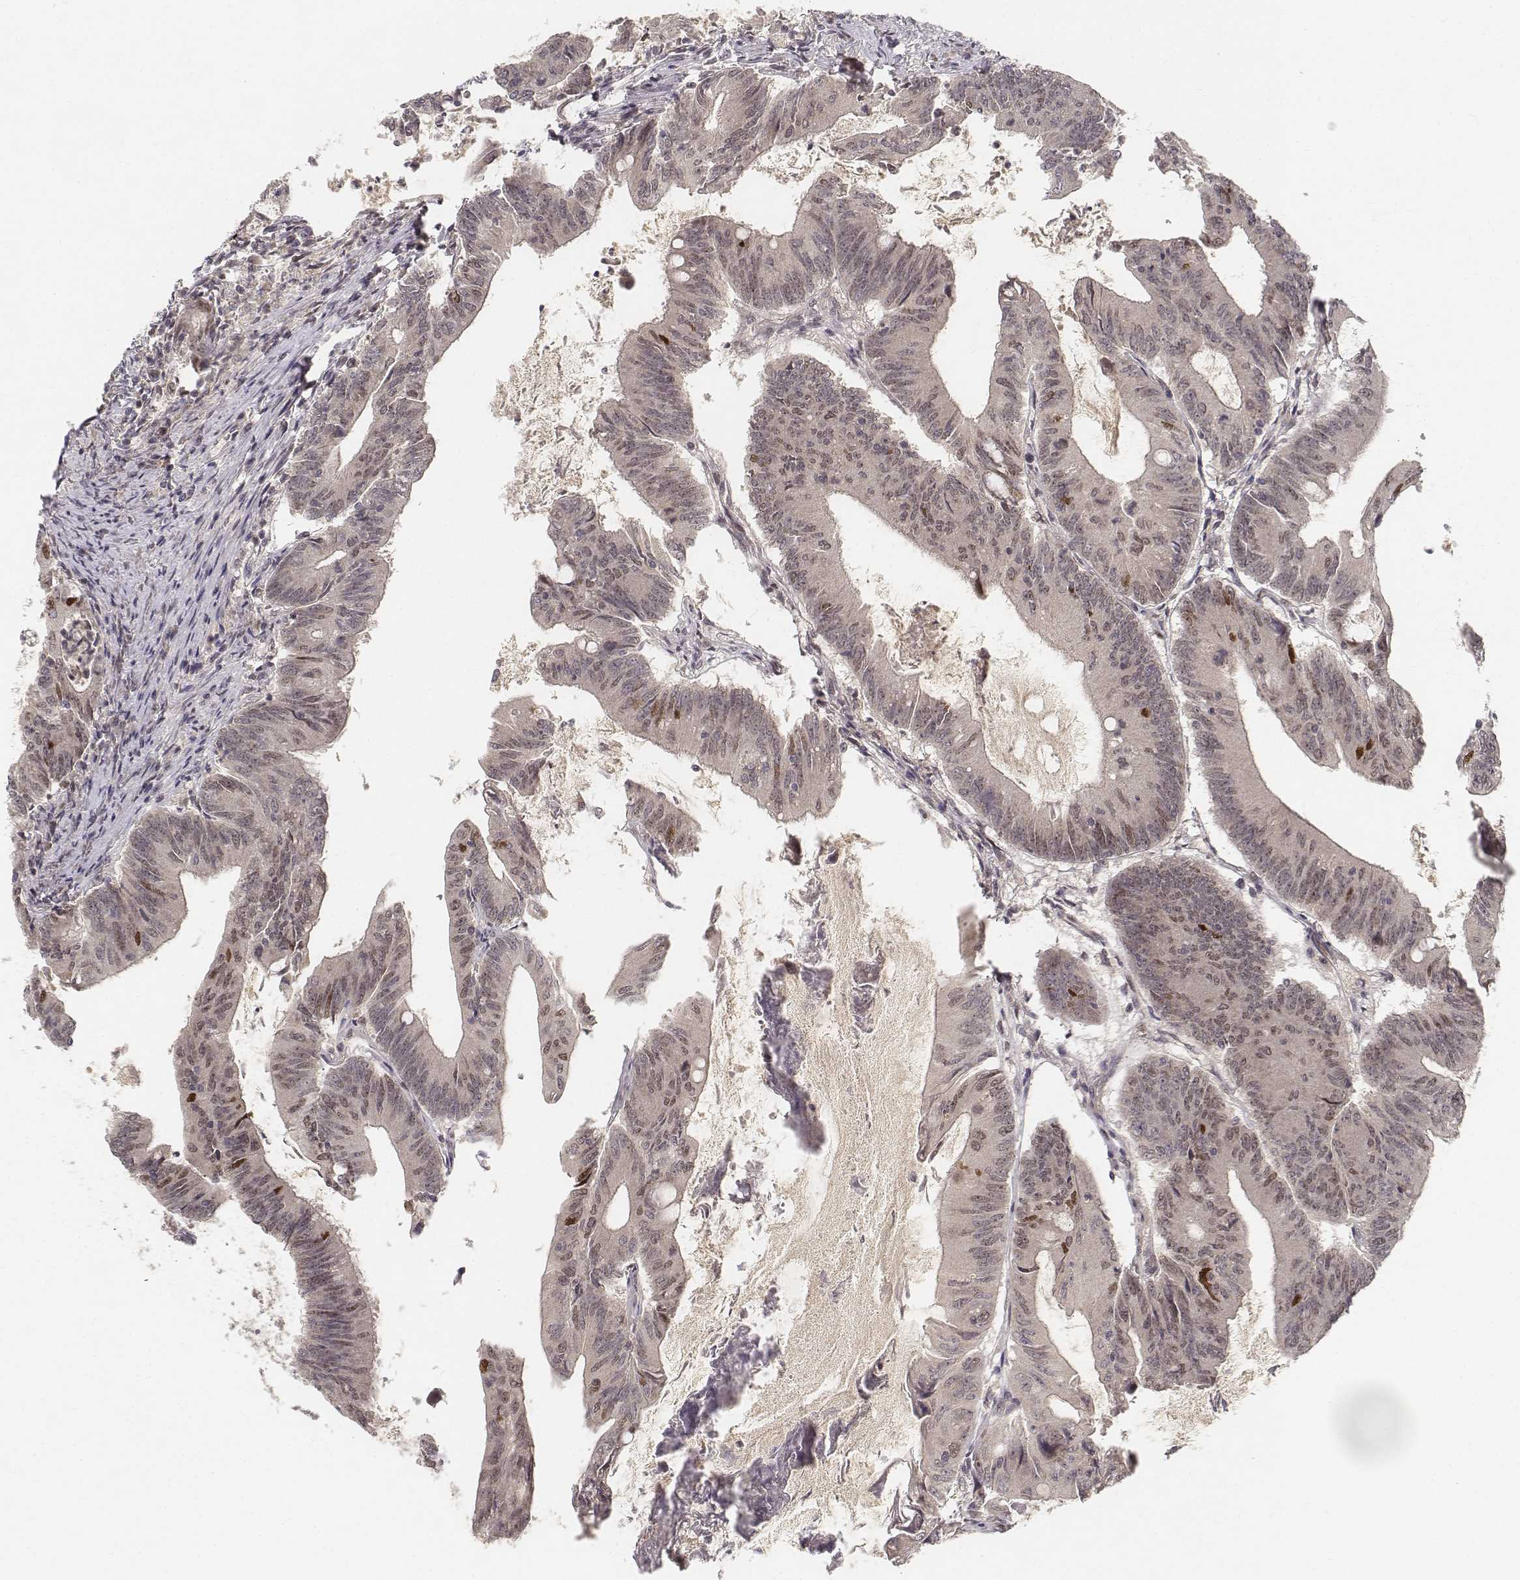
{"staining": {"intensity": "moderate", "quantity": "<25%", "location": "nuclear"}, "tissue": "colorectal cancer", "cell_type": "Tumor cells", "image_type": "cancer", "snomed": [{"axis": "morphology", "description": "Adenocarcinoma, NOS"}, {"axis": "topography", "description": "Colon"}], "caption": "Adenocarcinoma (colorectal) was stained to show a protein in brown. There is low levels of moderate nuclear staining in about <25% of tumor cells.", "gene": "FANCD2", "patient": {"sex": "female", "age": 70}}